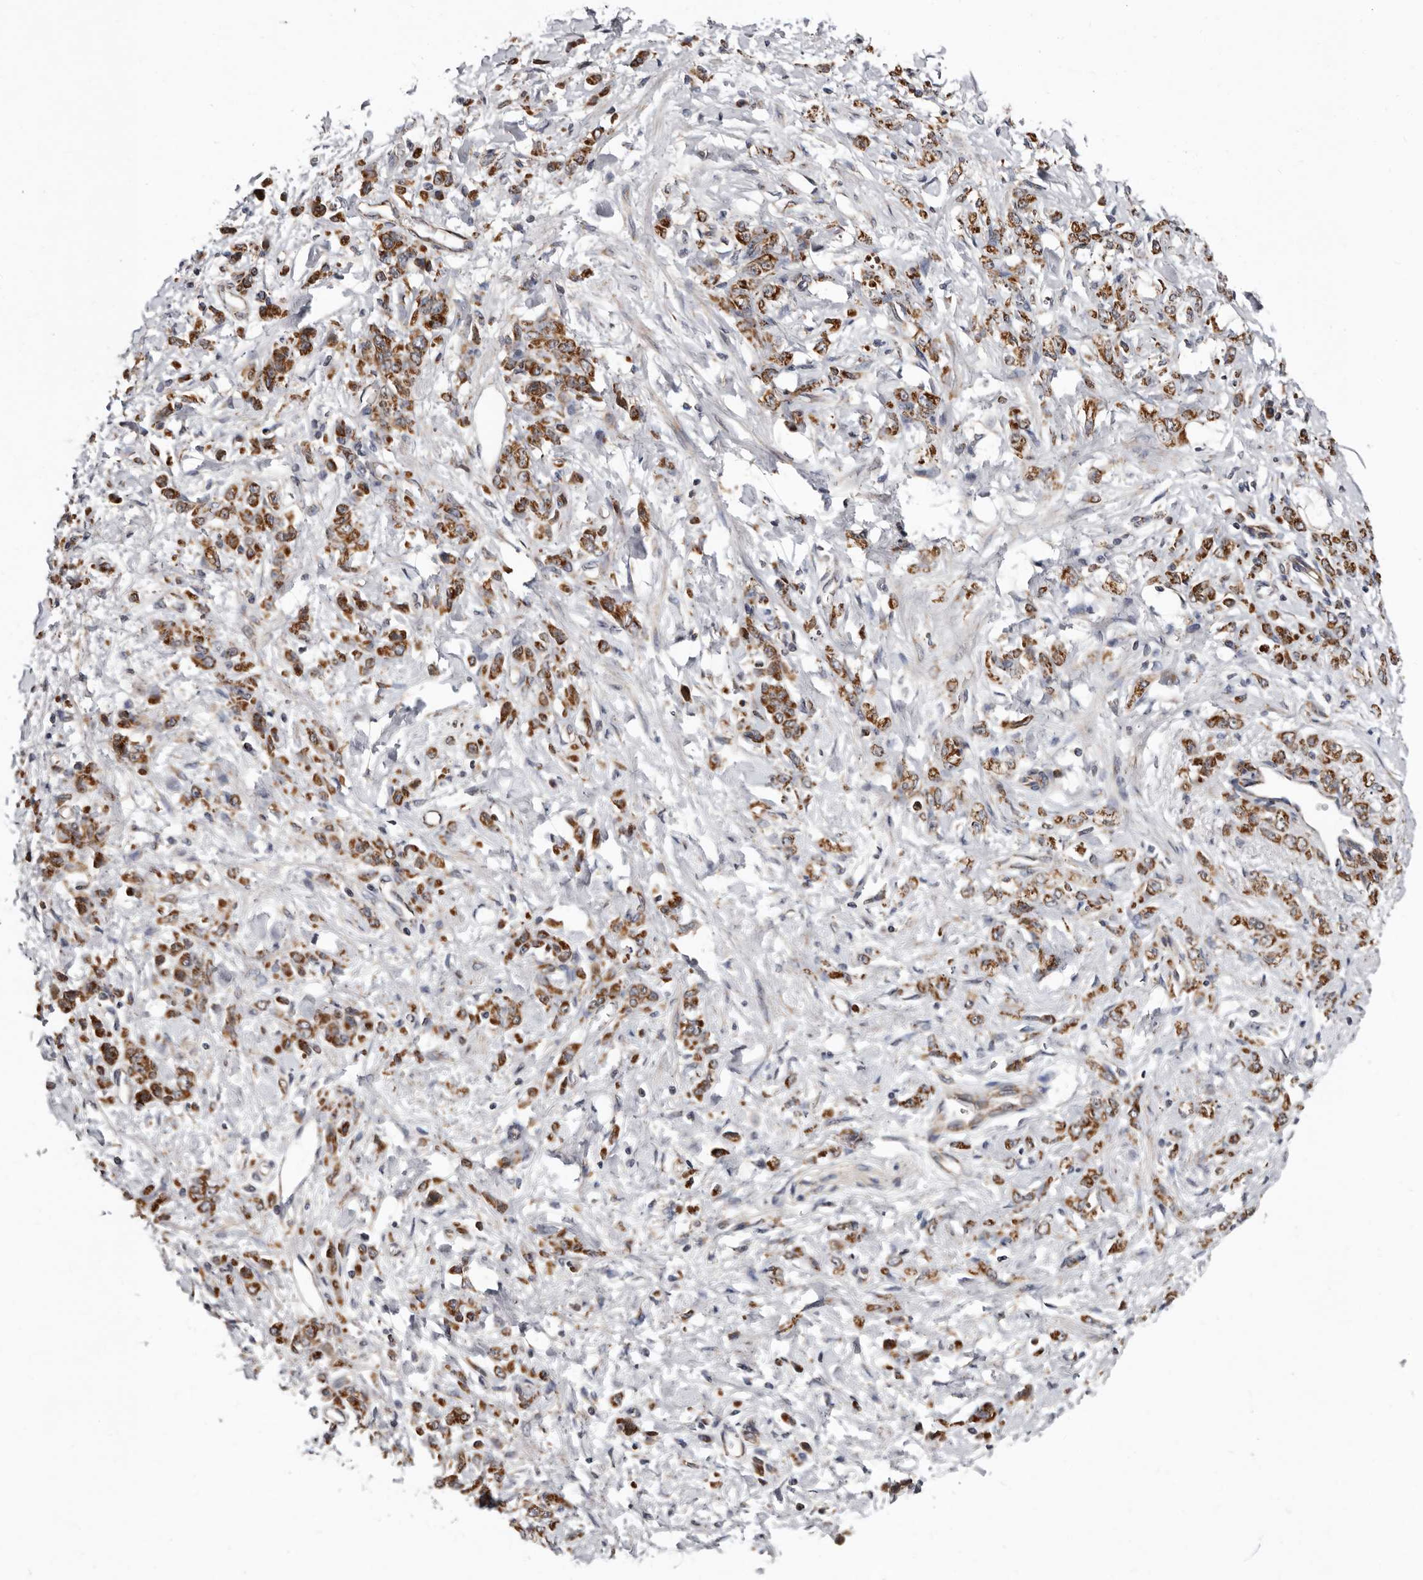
{"staining": {"intensity": "moderate", "quantity": ">75%", "location": "cytoplasmic/membranous"}, "tissue": "stomach cancer", "cell_type": "Tumor cells", "image_type": "cancer", "snomed": [{"axis": "morphology", "description": "Normal tissue, NOS"}, {"axis": "morphology", "description": "Adenocarcinoma, NOS"}, {"axis": "topography", "description": "Stomach"}], "caption": "IHC of human stomach cancer (adenocarcinoma) displays medium levels of moderate cytoplasmic/membranous staining in about >75% of tumor cells.", "gene": "MRPL18", "patient": {"sex": "male", "age": 82}}